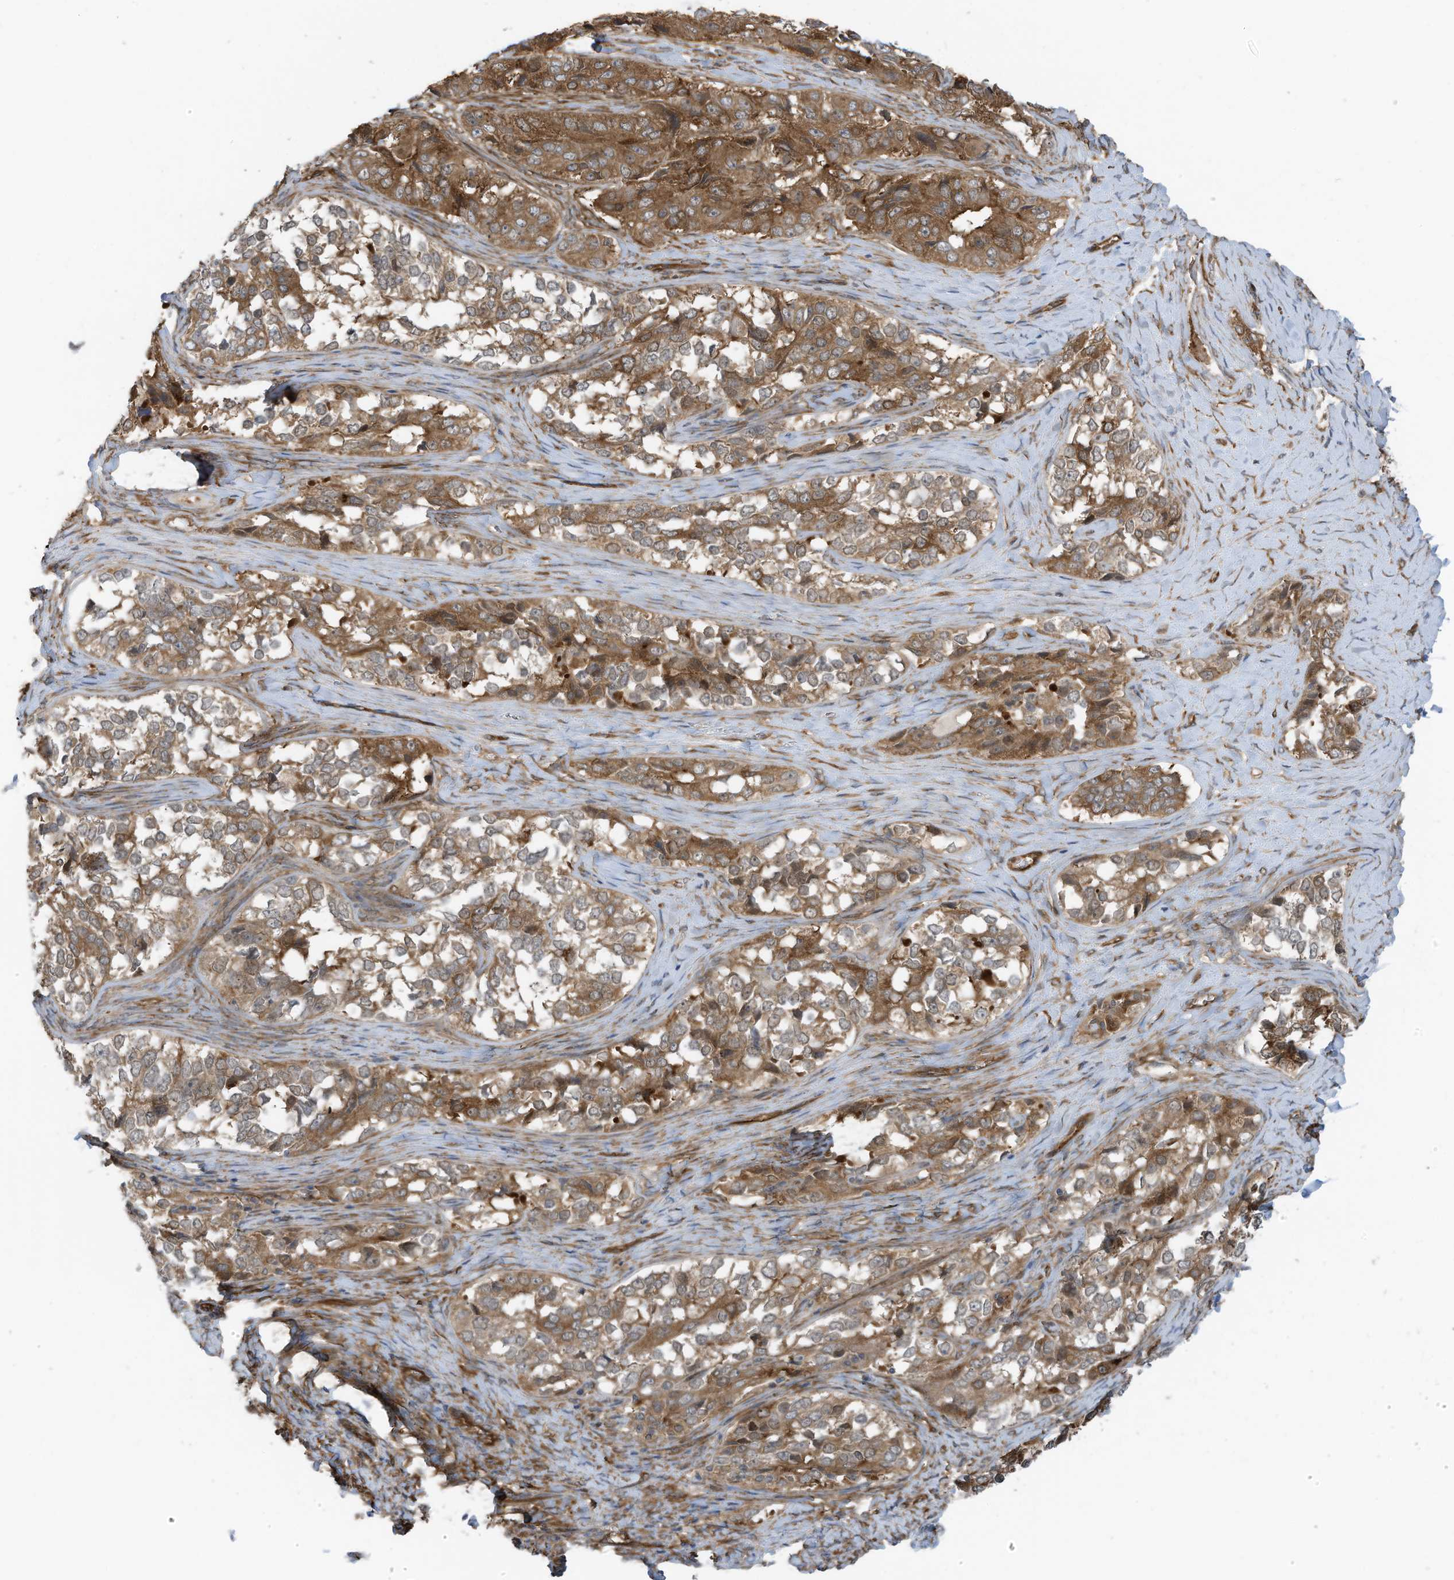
{"staining": {"intensity": "moderate", "quantity": ">75%", "location": "cytoplasmic/membranous"}, "tissue": "ovarian cancer", "cell_type": "Tumor cells", "image_type": "cancer", "snomed": [{"axis": "morphology", "description": "Carcinoma, endometroid"}, {"axis": "topography", "description": "Ovary"}], "caption": "High-power microscopy captured an immunohistochemistry image of ovarian endometroid carcinoma, revealing moderate cytoplasmic/membranous expression in approximately >75% of tumor cells.", "gene": "REPS1", "patient": {"sex": "female", "age": 51}}